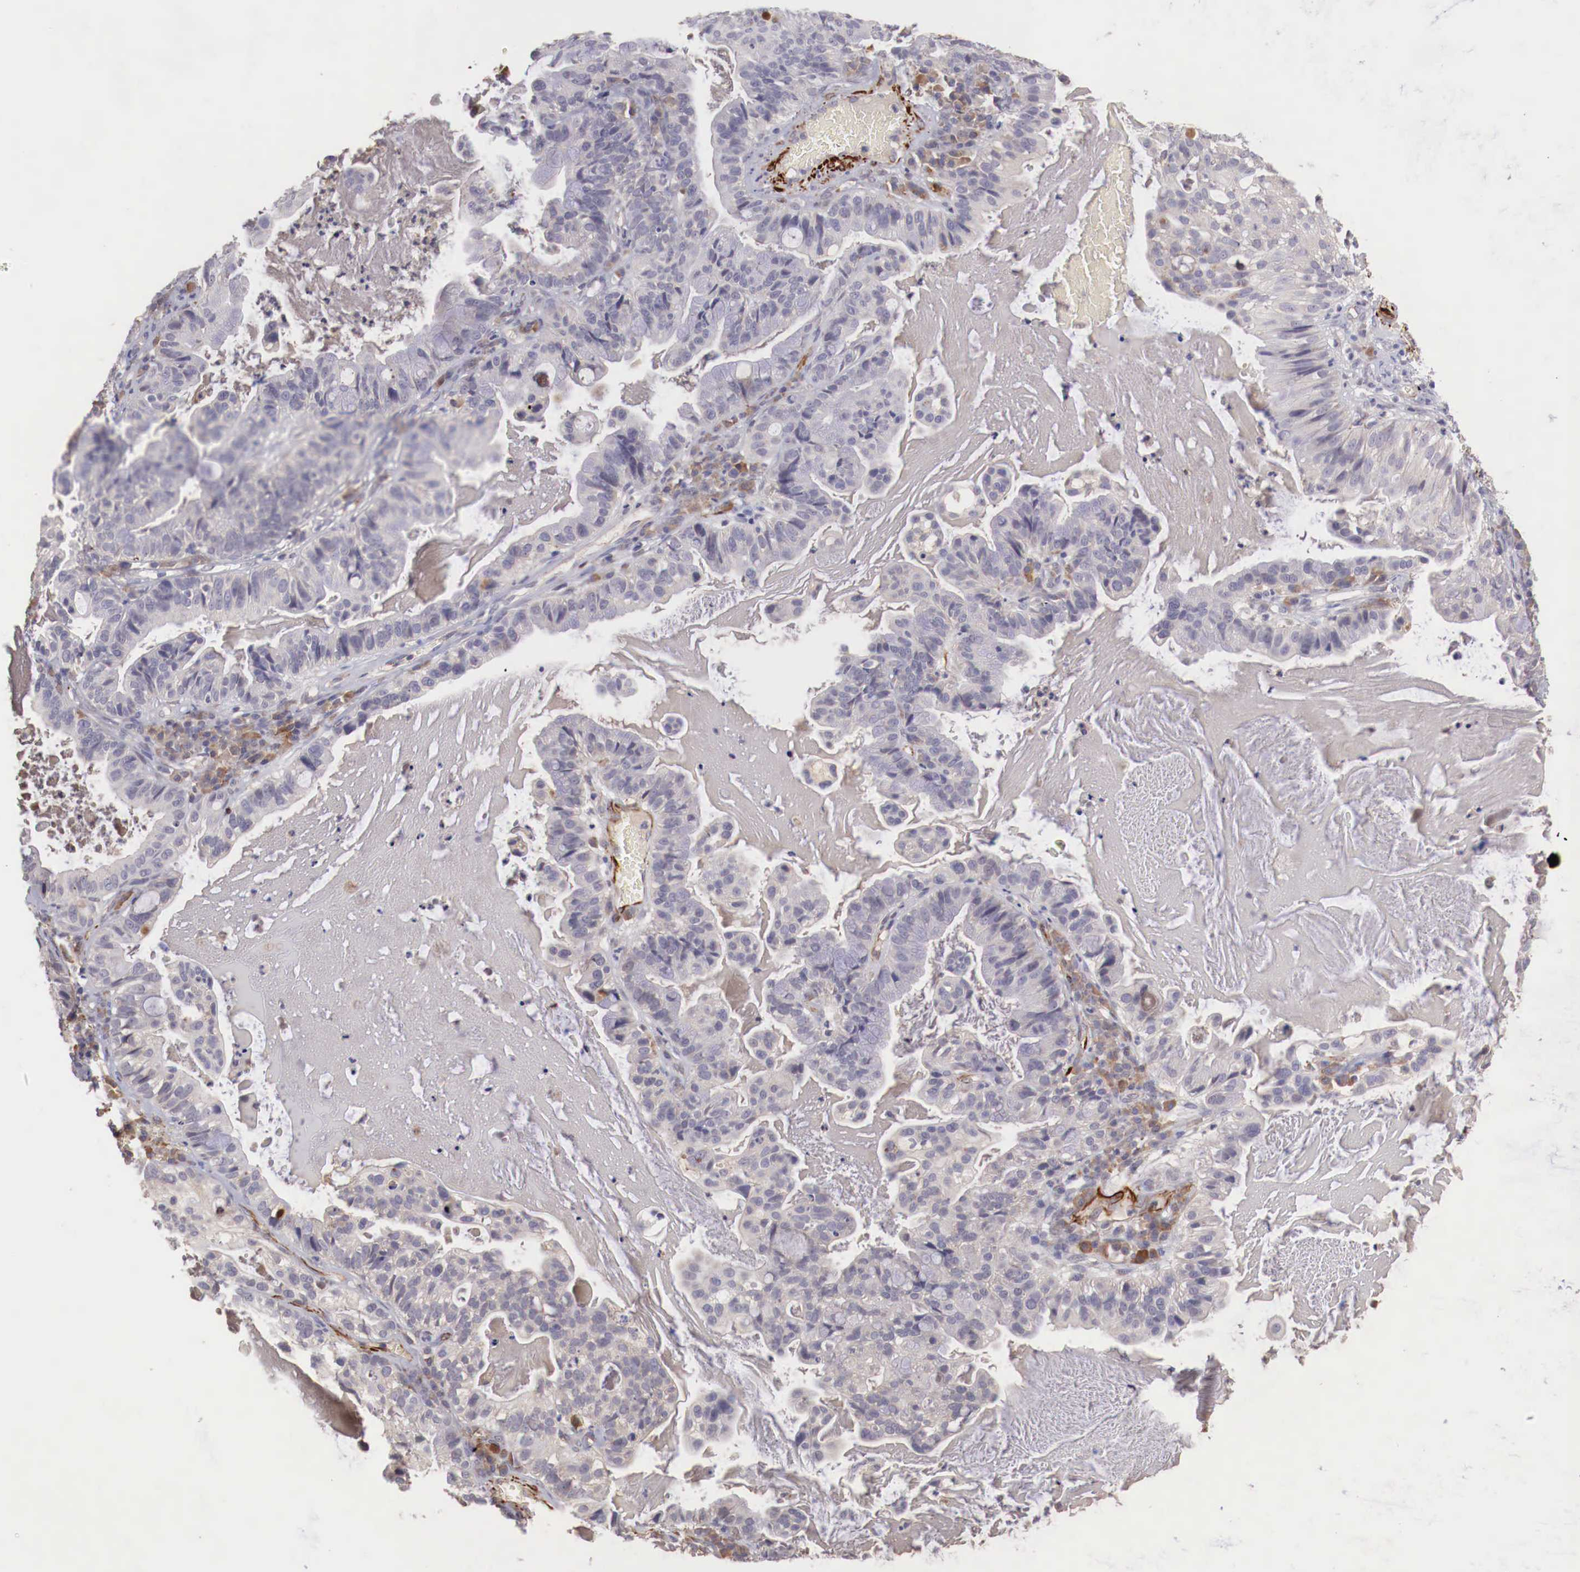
{"staining": {"intensity": "negative", "quantity": "none", "location": "none"}, "tissue": "cervical cancer", "cell_type": "Tumor cells", "image_type": "cancer", "snomed": [{"axis": "morphology", "description": "Adenocarcinoma, NOS"}, {"axis": "topography", "description": "Cervix"}], "caption": "The image demonstrates no significant positivity in tumor cells of adenocarcinoma (cervical).", "gene": "WT1", "patient": {"sex": "female", "age": 41}}